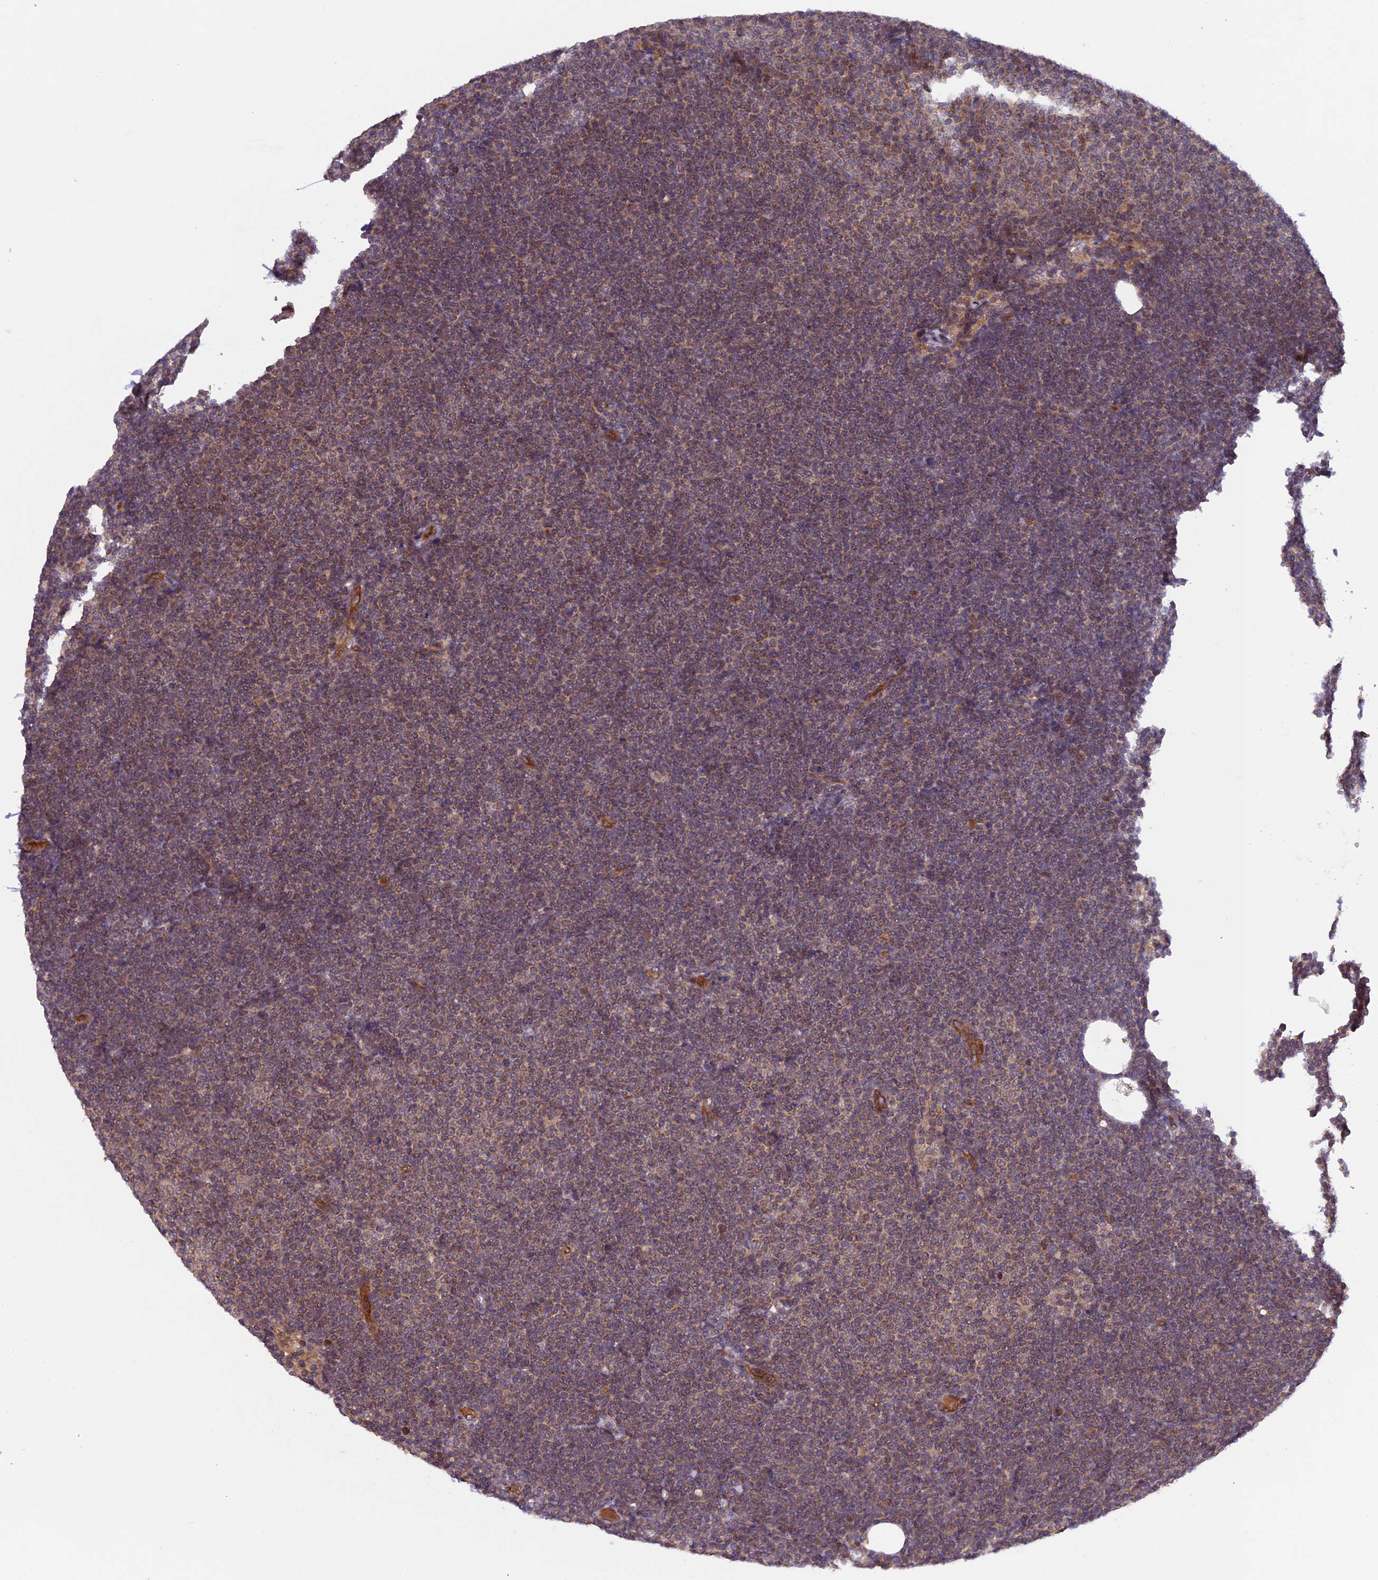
{"staining": {"intensity": "moderate", "quantity": ">75%", "location": "cytoplasmic/membranous"}, "tissue": "lymphoma", "cell_type": "Tumor cells", "image_type": "cancer", "snomed": [{"axis": "morphology", "description": "Malignant lymphoma, non-Hodgkin's type, Low grade"}, {"axis": "topography", "description": "Lymph node"}], "caption": "Moderate cytoplasmic/membranous protein positivity is present in approximately >75% of tumor cells in low-grade malignant lymphoma, non-Hodgkin's type.", "gene": "CCDC125", "patient": {"sex": "female", "age": 53}}